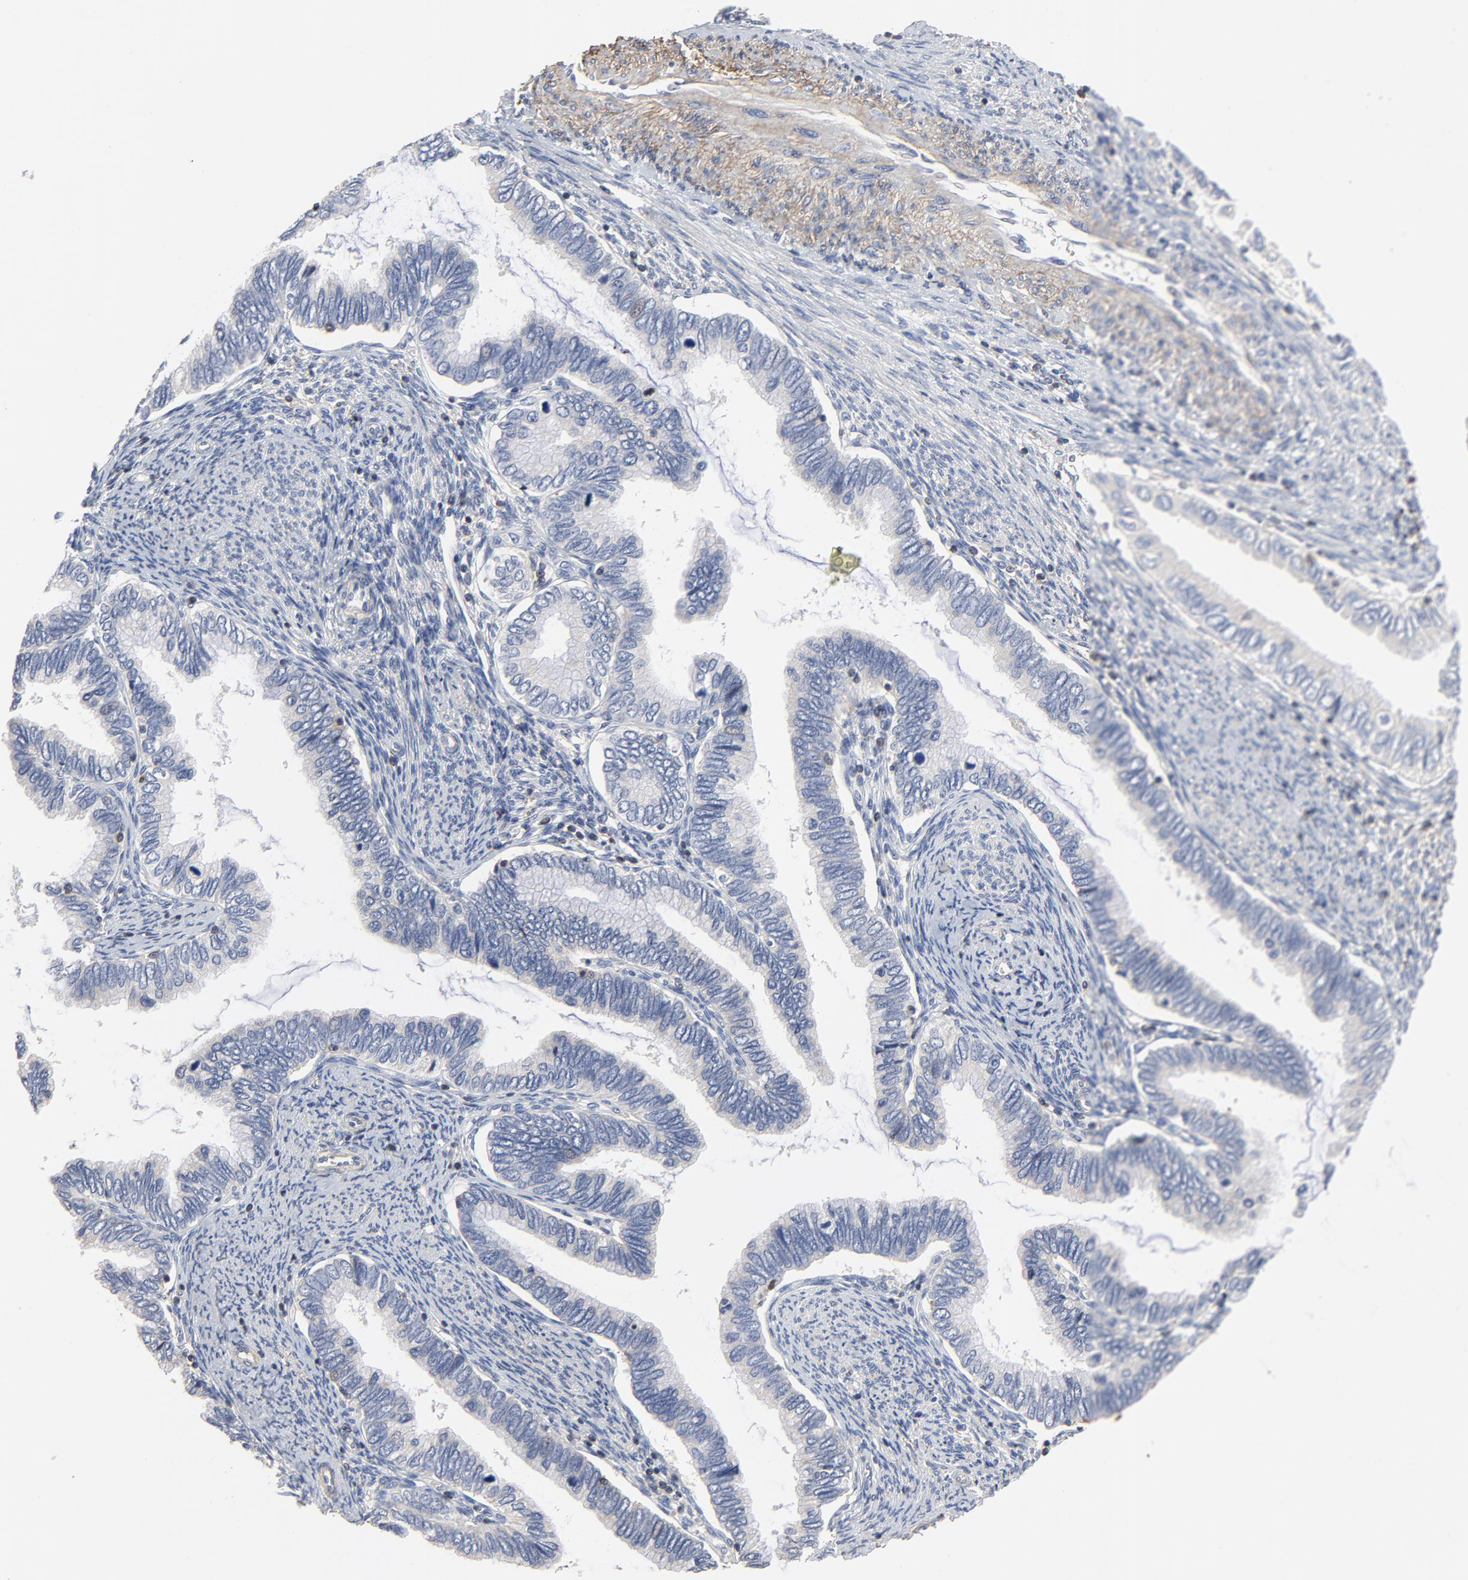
{"staining": {"intensity": "negative", "quantity": "none", "location": "none"}, "tissue": "cervical cancer", "cell_type": "Tumor cells", "image_type": "cancer", "snomed": [{"axis": "morphology", "description": "Adenocarcinoma, NOS"}, {"axis": "topography", "description": "Cervix"}], "caption": "Tumor cells show no significant protein staining in cervical cancer.", "gene": "SKAP1", "patient": {"sex": "female", "age": 49}}